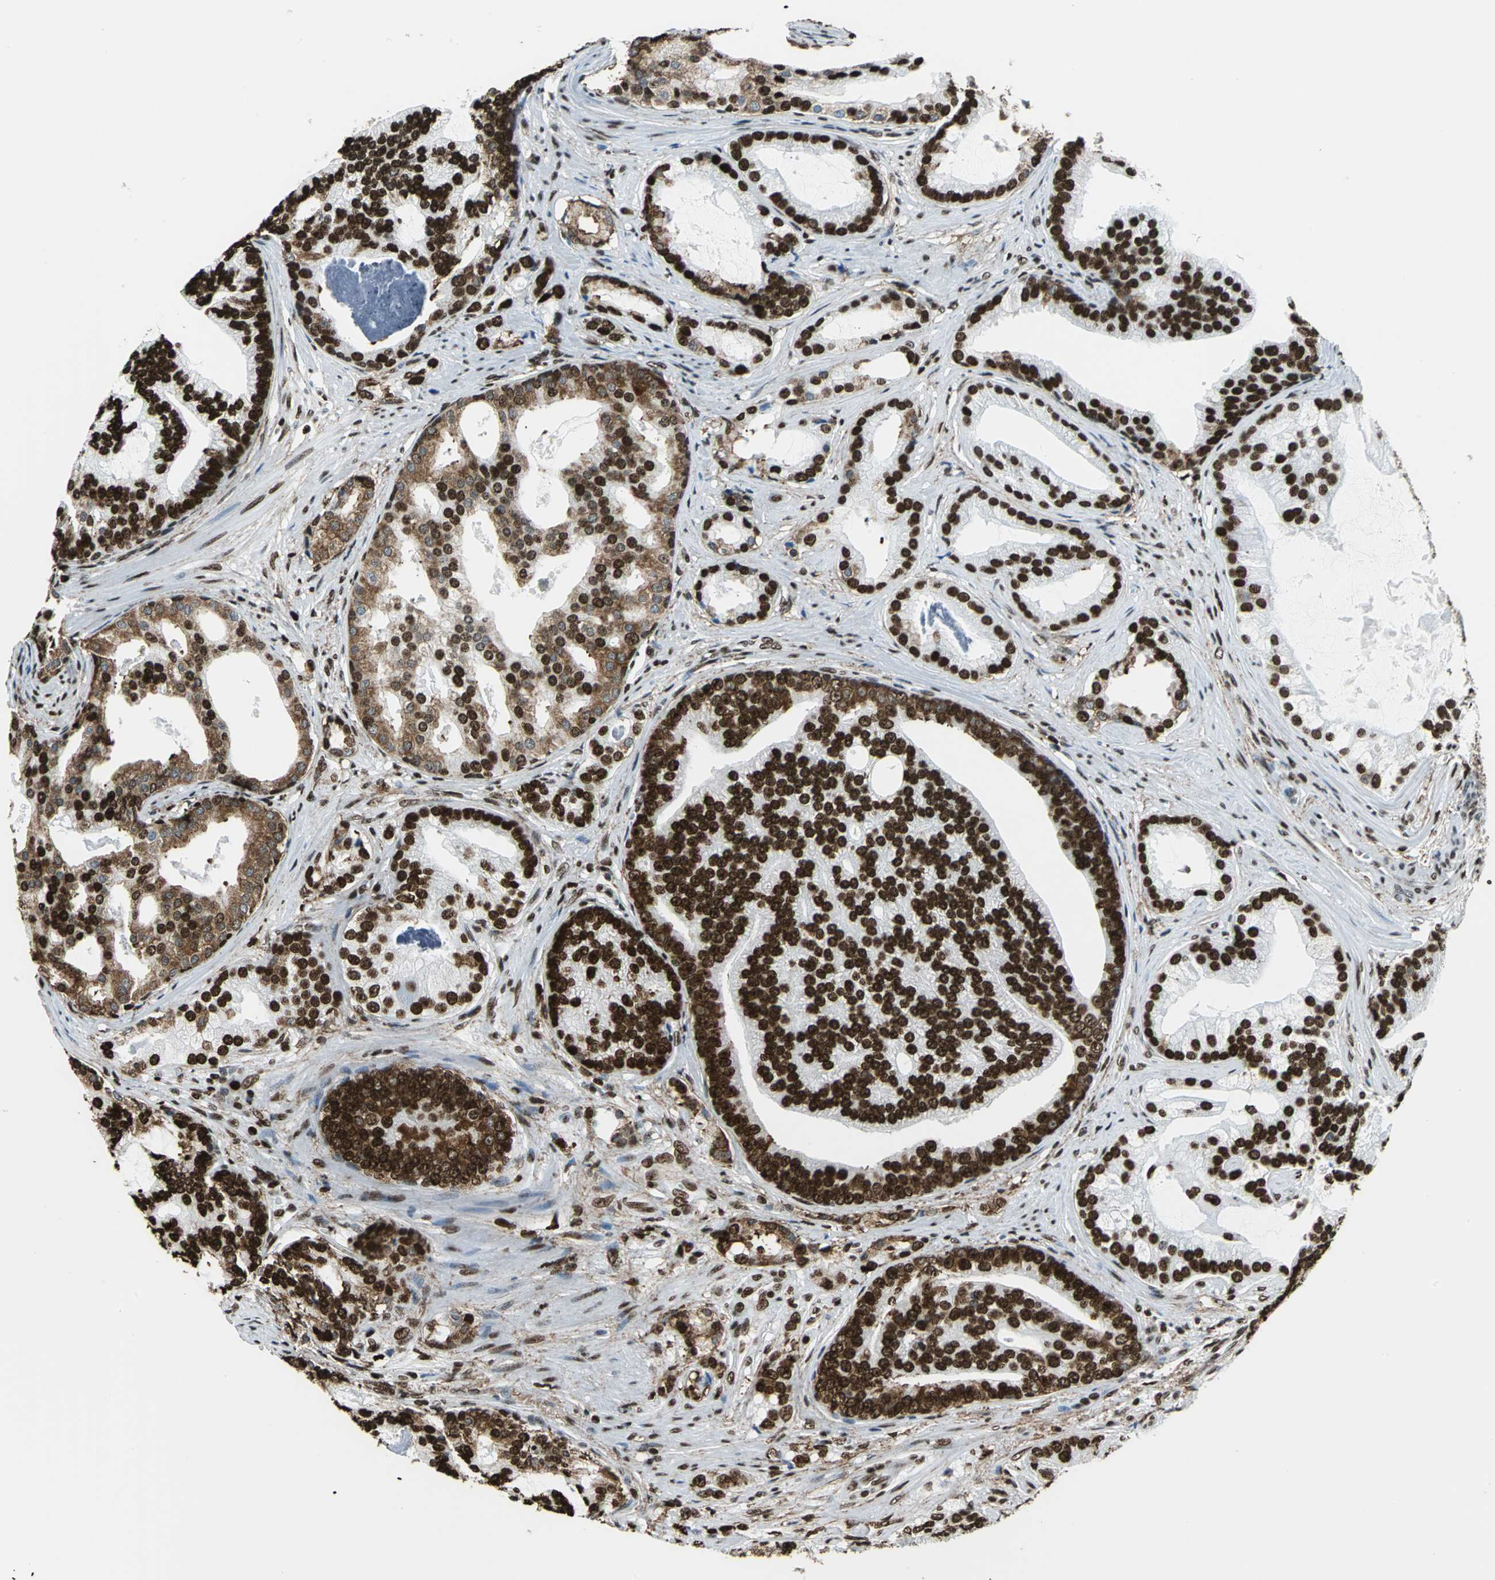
{"staining": {"intensity": "strong", "quantity": ">75%", "location": "cytoplasmic/membranous,nuclear"}, "tissue": "prostate cancer", "cell_type": "Tumor cells", "image_type": "cancer", "snomed": [{"axis": "morphology", "description": "Adenocarcinoma, Low grade"}, {"axis": "topography", "description": "Prostate"}], "caption": "Immunohistochemical staining of prostate cancer (adenocarcinoma (low-grade)) shows high levels of strong cytoplasmic/membranous and nuclear protein expression in about >75% of tumor cells.", "gene": "APEX1", "patient": {"sex": "male", "age": 58}}